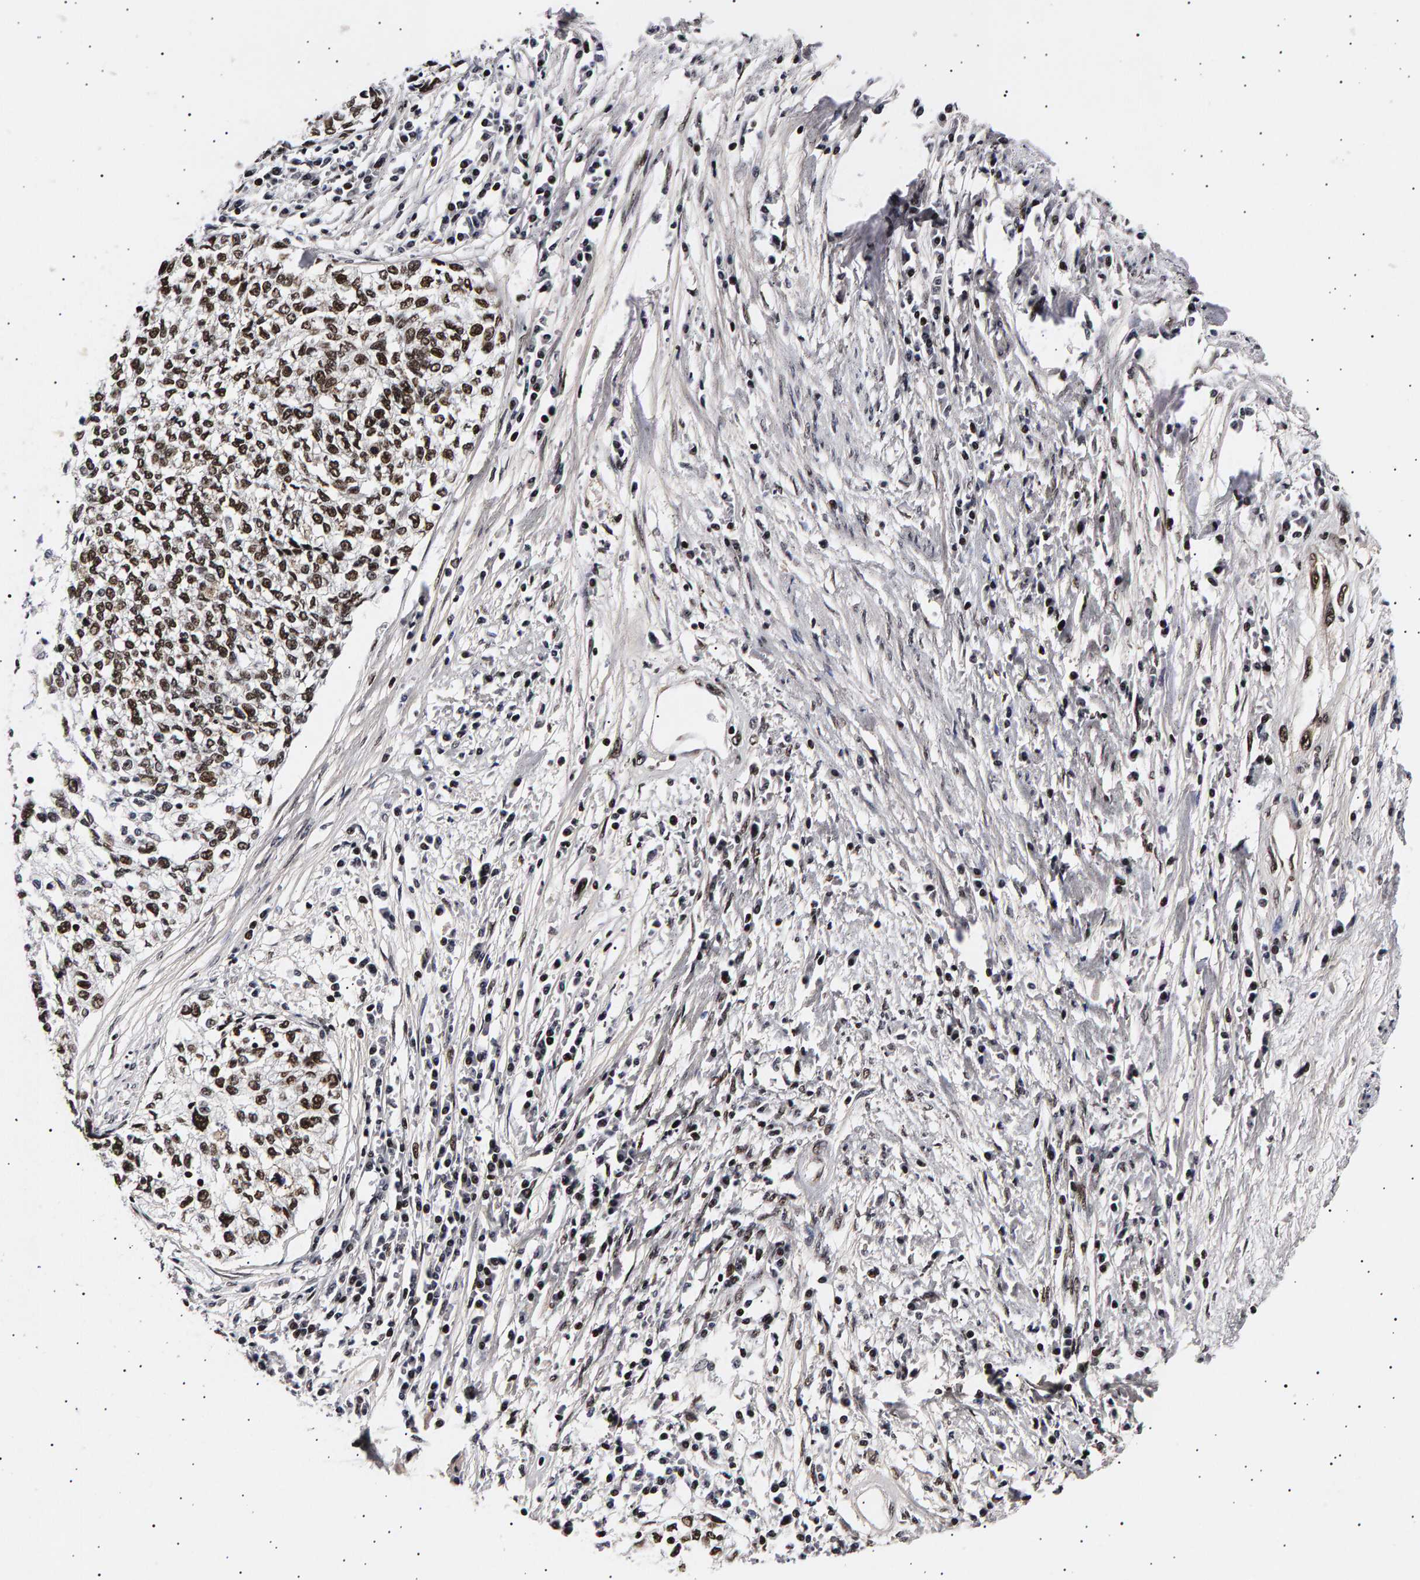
{"staining": {"intensity": "strong", "quantity": ">75%", "location": "nuclear"}, "tissue": "cervical cancer", "cell_type": "Tumor cells", "image_type": "cancer", "snomed": [{"axis": "morphology", "description": "Squamous cell carcinoma, NOS"}, {"axis": "topography", "description": "Cervix"}], "caption": "Immunohistochemical staining of human cervical squamous cell carcinoma reveals high levels of strong nuclear protein expression in approximately >75% of tumor cells. (Brightfield microscopy of DAB IHC at high magnification).", "gene": "ANKRD40", "patient": {"sex": "female", "age": 57}}